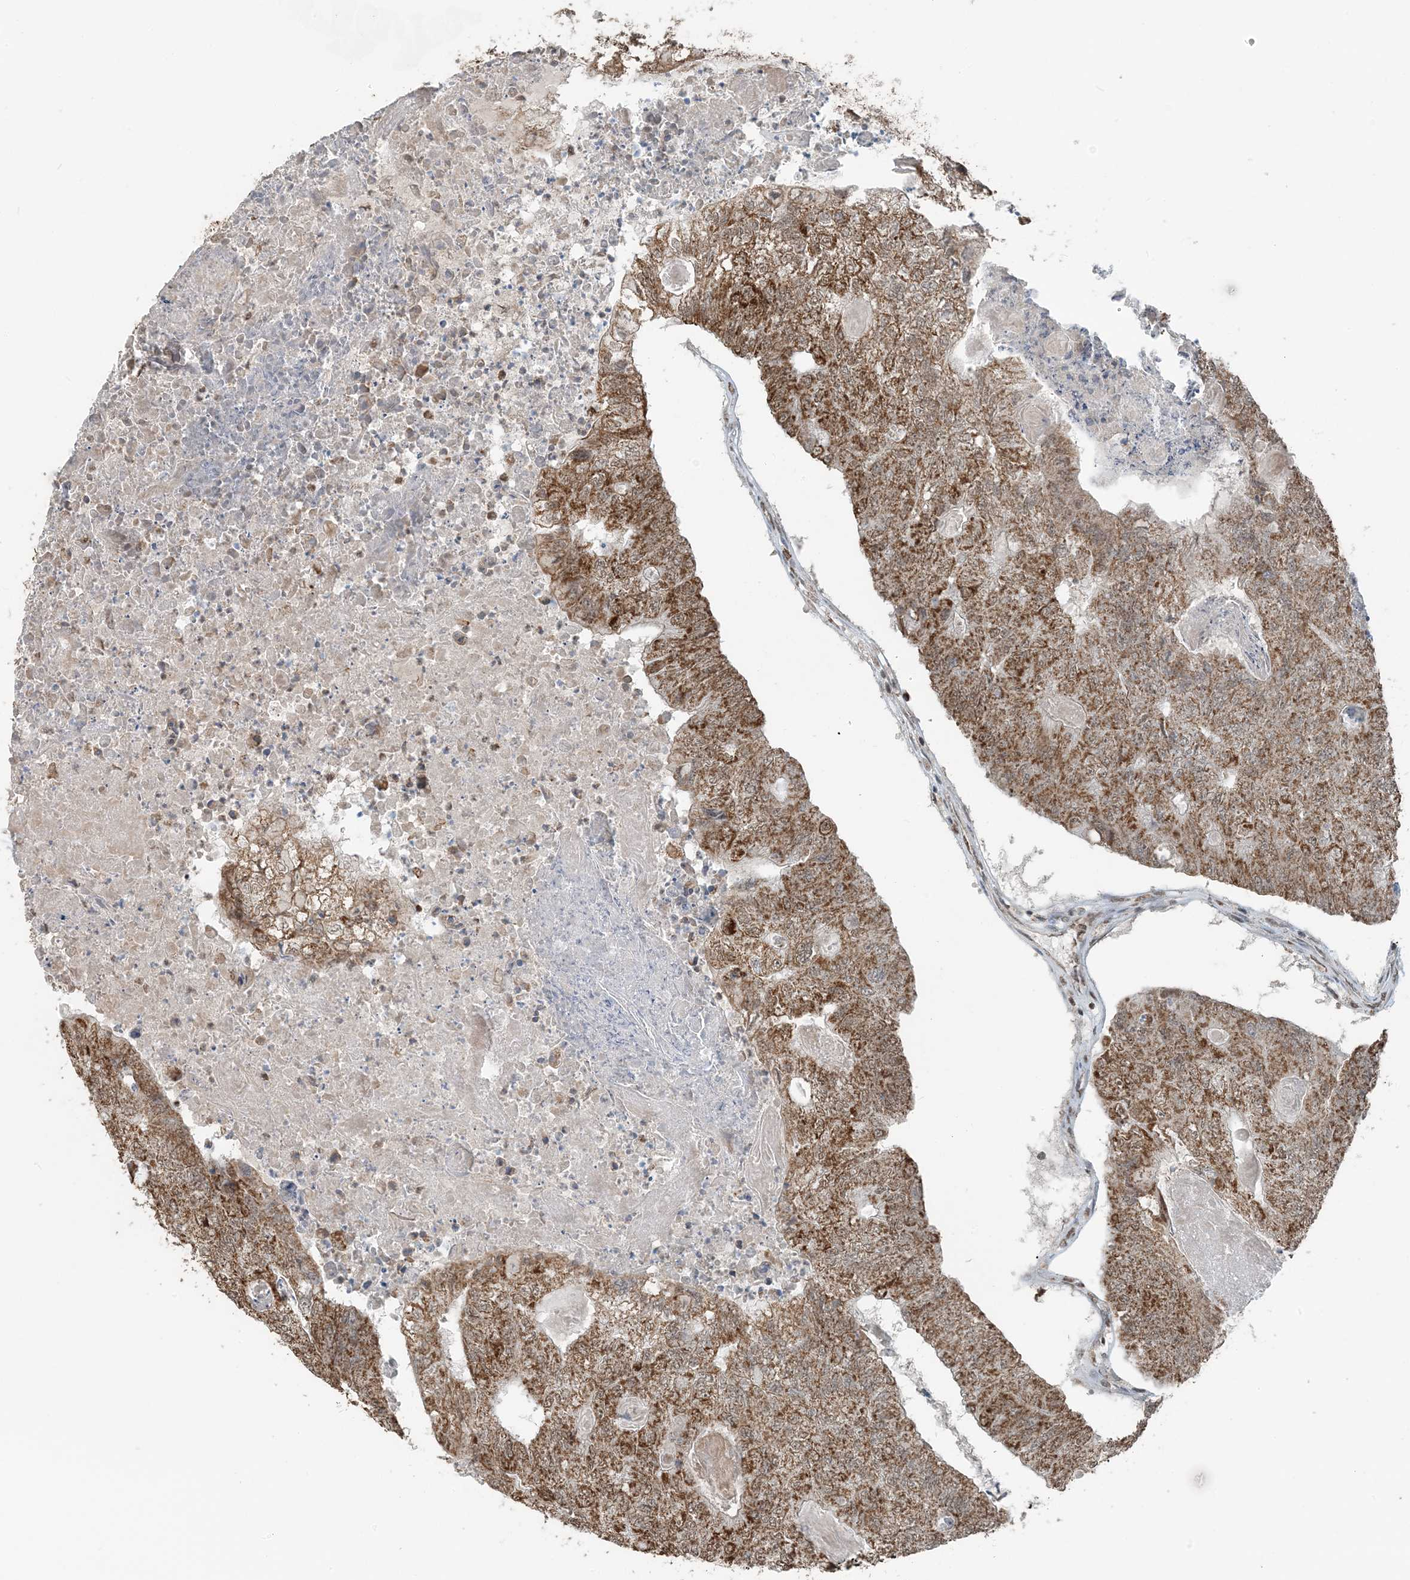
{"staining": {"intensity": "moderate", "quantity": ">75%", "location": "cytoplasmic/membranous"}, "tissue": "colorectal cancer", "cell_type": "Tumor cells", "image_type": "cancer", "snomed": [{"axis": "morphology", "description": "Adenocarcinoma, NOS"}, {"axis": "topography", "description": "Colon"}], "caption": "Tumor cells display moderate cytoplasmic/membranous positivity in approximately >75% of cells in colorectal cancer.", "gene": "PILRB", "patient": {"sex": "female", "age": 67}}